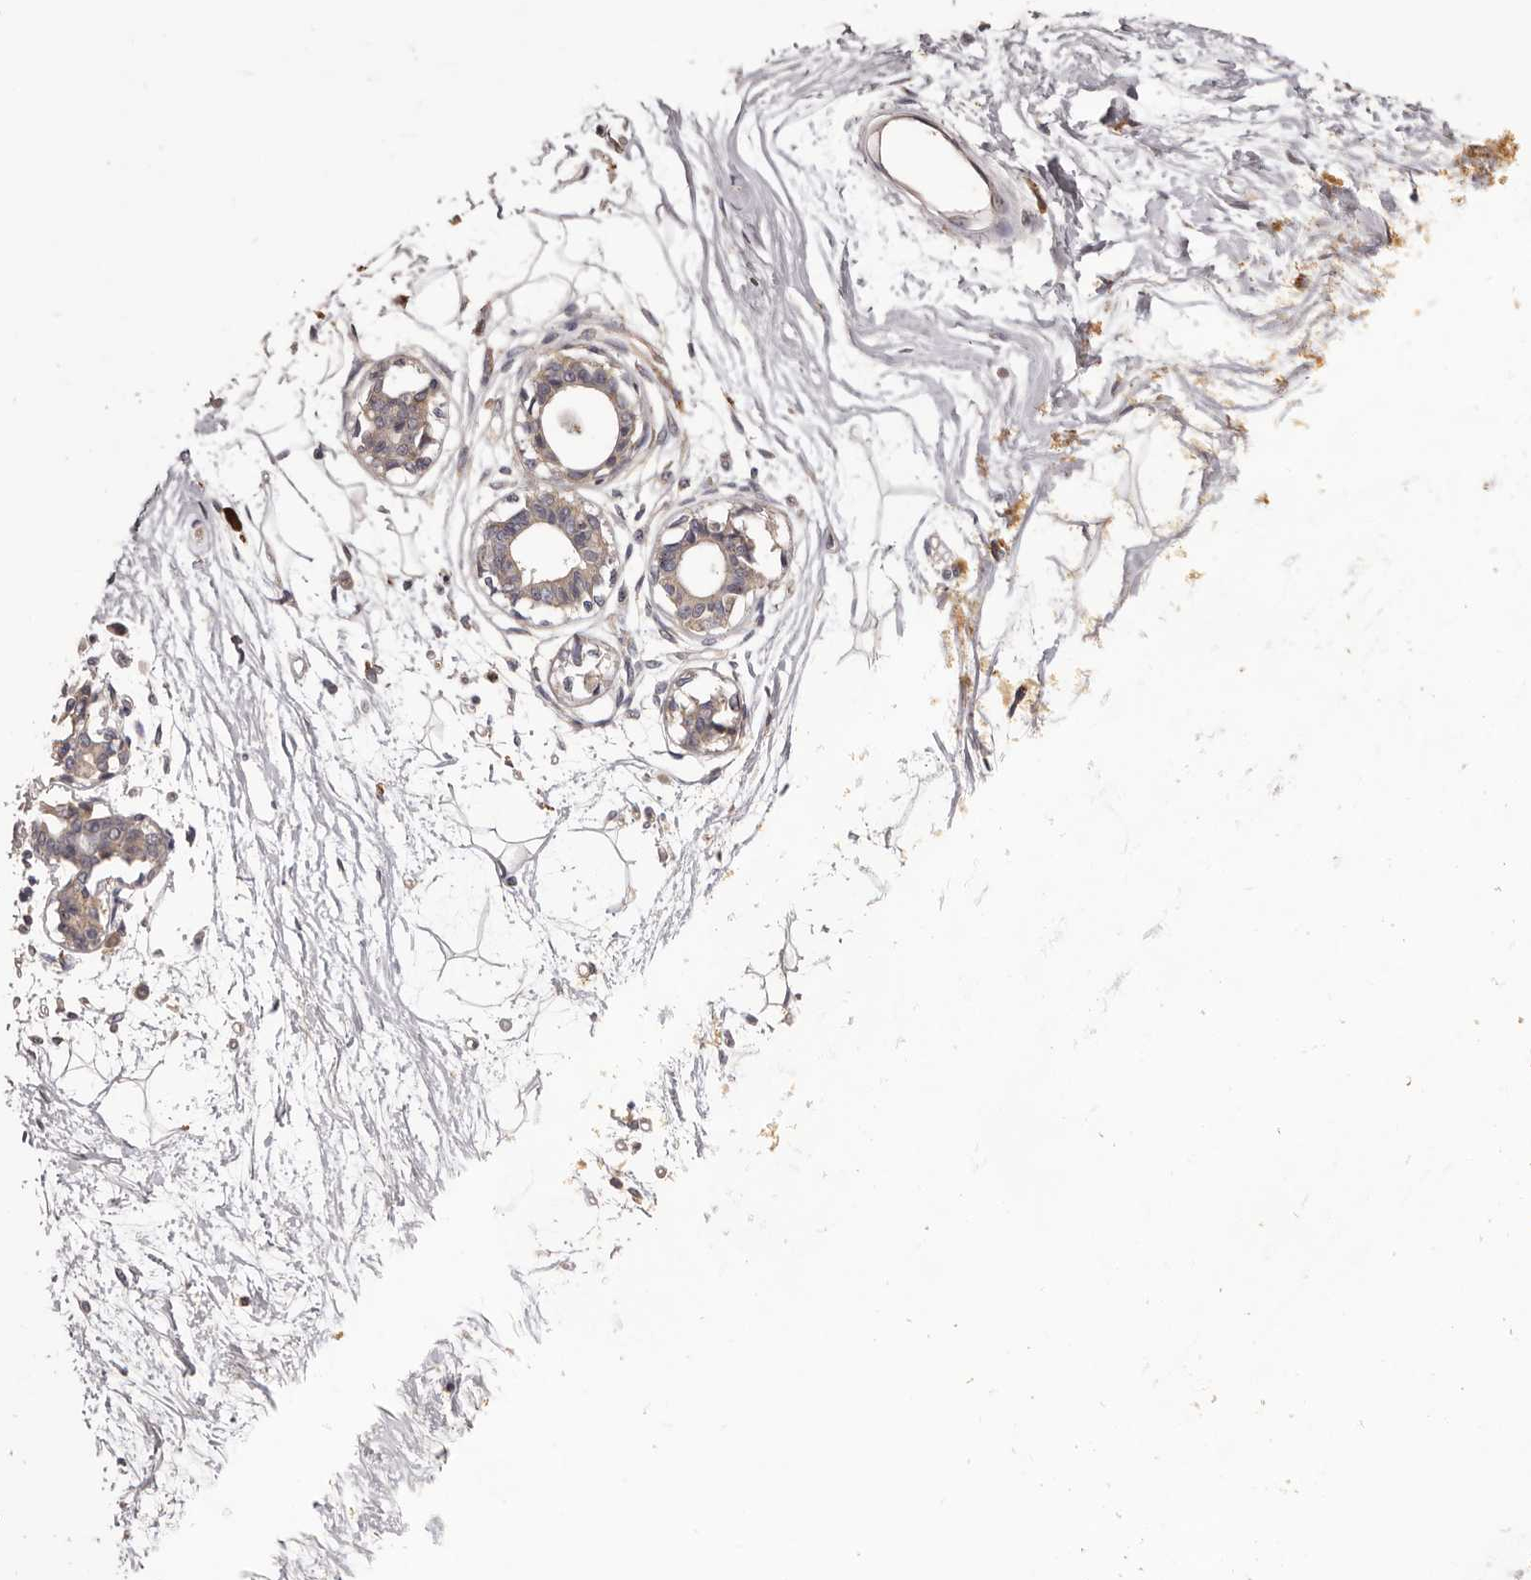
{"staining": {"intensity": "negative", "quantity": "none", "location": "none"}, "tissue": "breast", "cell_type": "Adipocytes", "image_type": "normal", "snomed": [{"axis": "morphology", "description": "Normal tissue, NOS"}, {"axis": "topography", "description": "Breast"}], "caption": "Protein analysis of normal breast exhibits no significant positivity in adipocytes. (DAB immunohistochemistry (IHC), high magnification).", "gene": "ETNK1", "patient": {"sex": "female", "age": 45}}